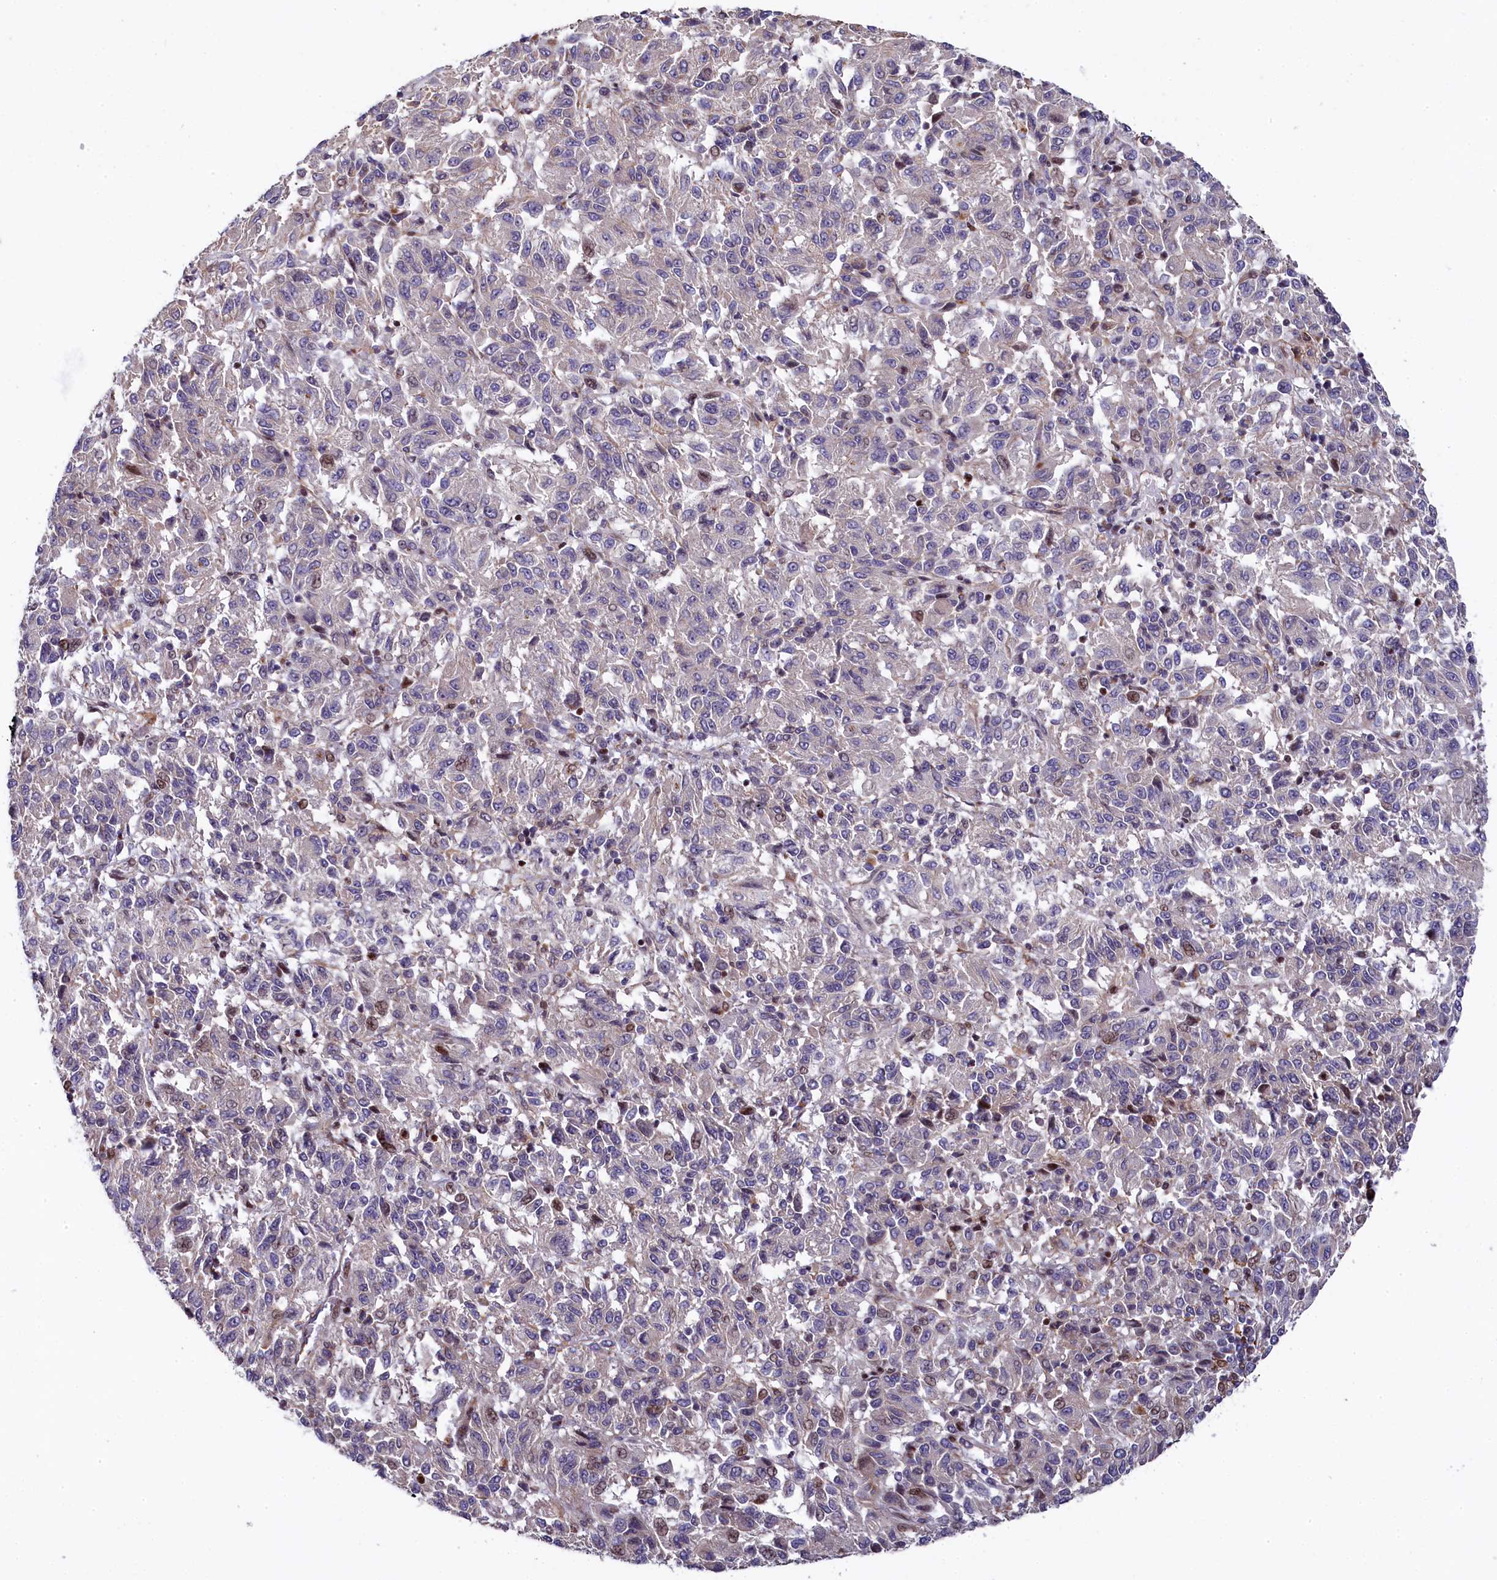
{"staining": {"intensity": "moderate", "quantity": "<25%", "location": "nuclear"}, "tissue": "melanoma", "cell_type": "Tumor cells", "image_type": "cancer", "snomed": [{"axis": "morphology", "description": "Malignant melanoma, Metastatic site"}, {"axis": "topography", "description": "Lung"}], "caption": "High-magnification brightfield microscopy of melanoma stained with DAB (3,3'-diaminobenzidine) (brown) and counterstained with hematoxylin (blue). tumor cells exhibit moderate nuclear staining is appreciated in approximately<25% of cells.", "gene": "TGDS", "patient": {"sex": "male", "age": 64}}